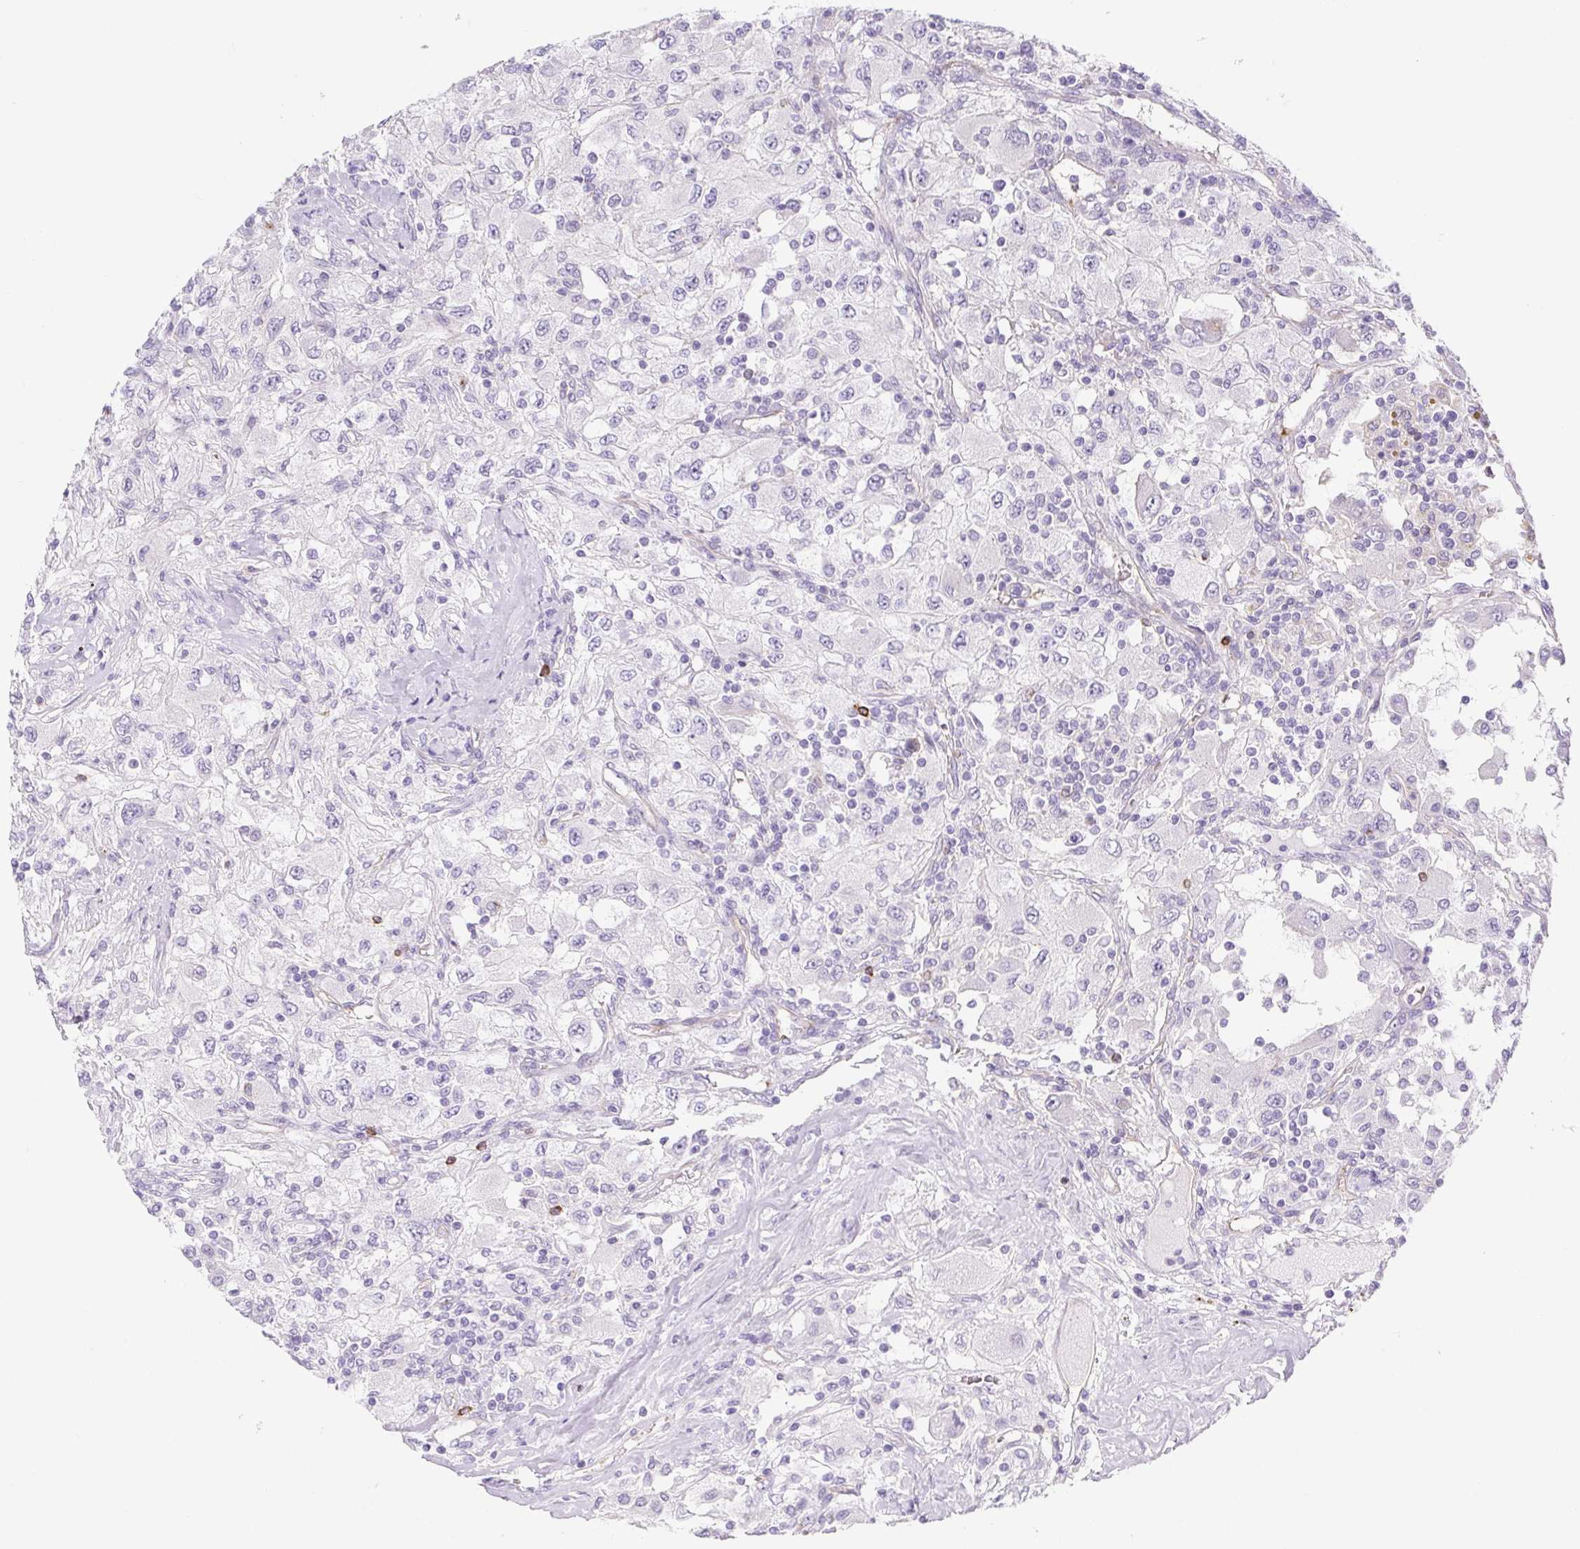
{"staining": {"intensity": "negative", "quantity": "none", "location": "none"}, "tissue": "renal cancer", "cell_type": "Tumor cells", "image_type": "cancer", "snomed": [{"axis": "morphology", "description": "Adenocarcinoma, NOS"}, {"axis": "topography", "description": "Kidney"}], "caption": "Histopathology image shows no significant protein positivity in tumor cells of renal adenocarcinoma.", "gene": "BCAS1", "patient": {"sex": "female", "age": 67}}